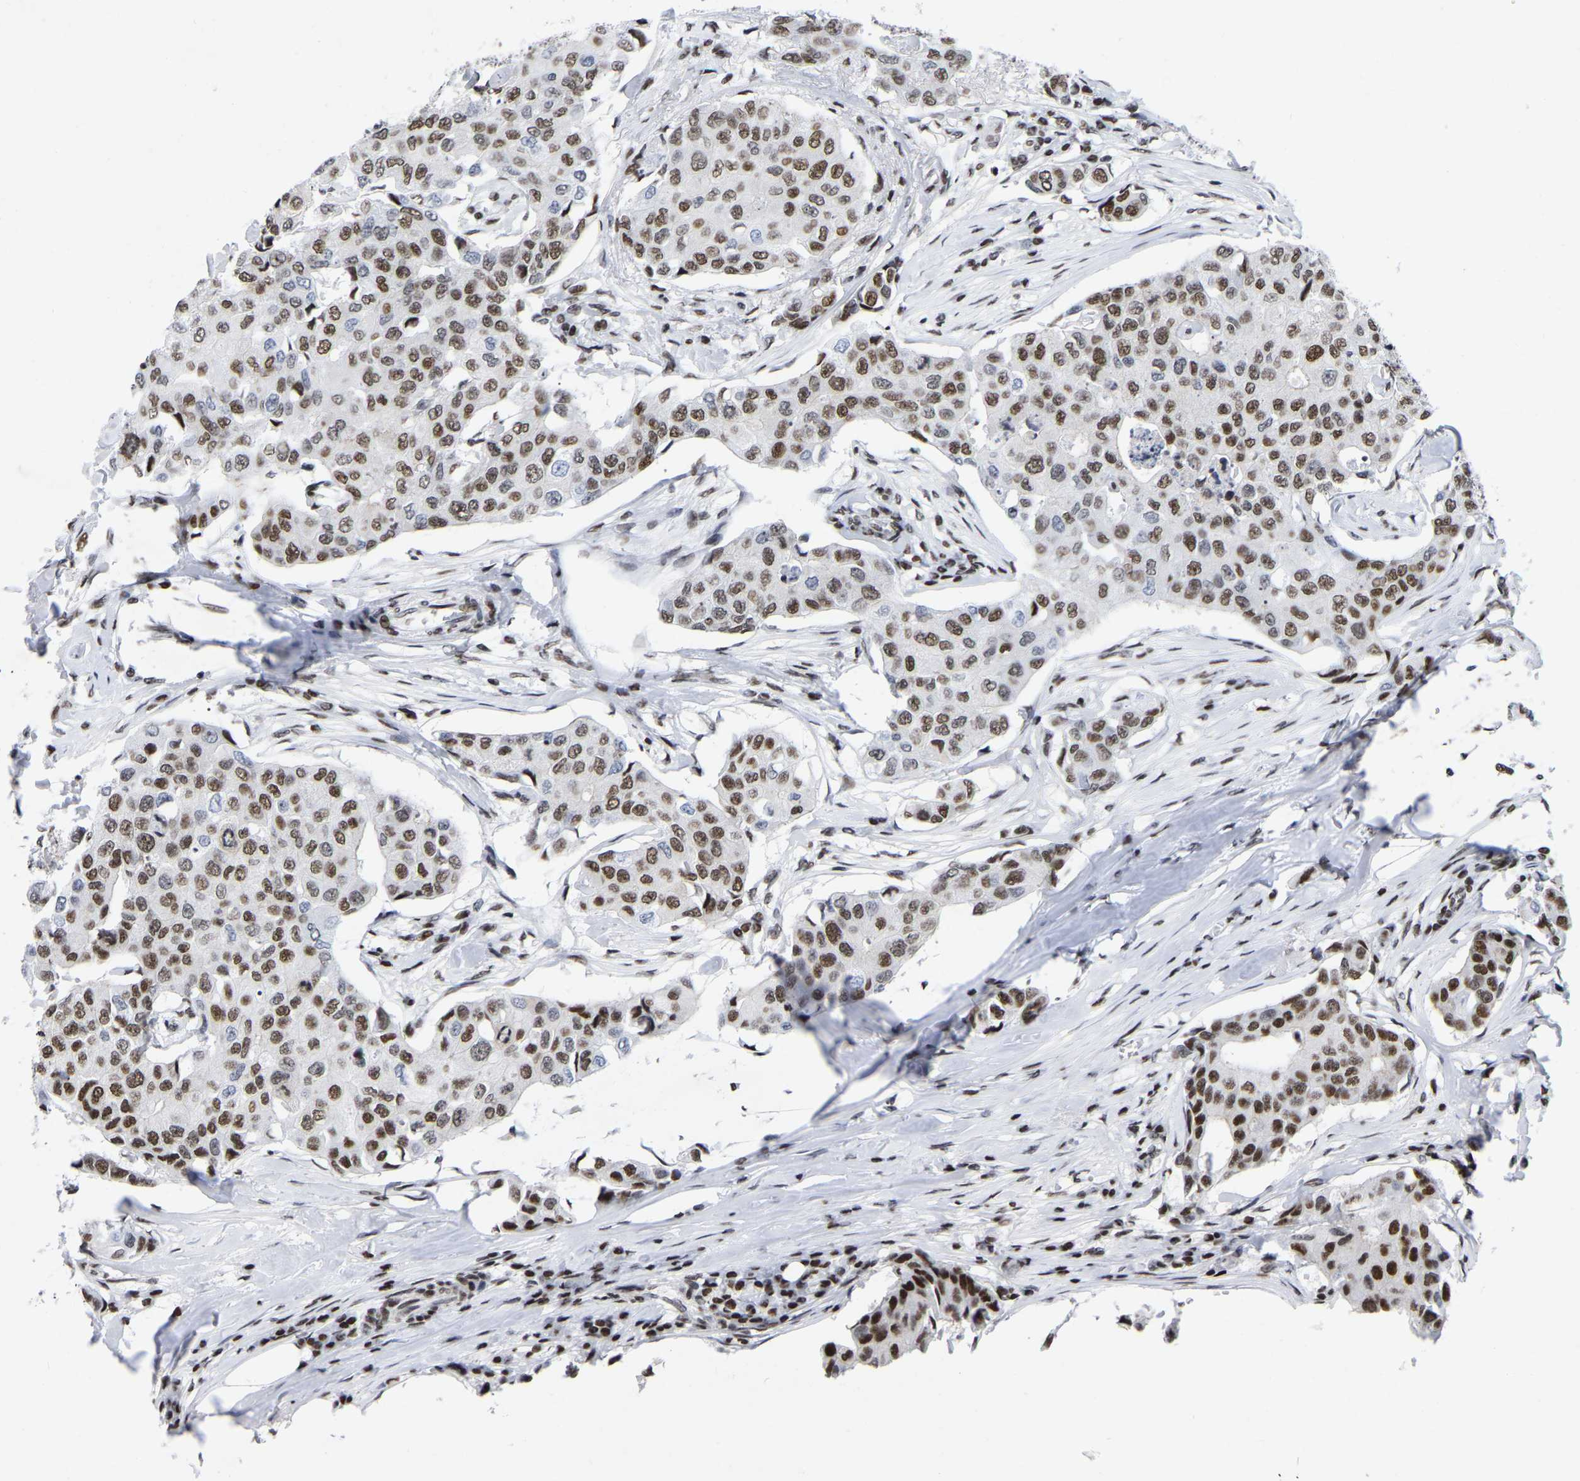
{"staining": {"intensity": "moderate", "quantity": ">75%", "location": "nuclear"}, "tissue": "breast cancer", "cell_type": "Tumor cells", "image_type": "cancer", "snomed": [{"axis": "morphology", "description": "Duct carcinoma"}, {"axis": "topography", "description": "Breast"}], "caption": "IHC photomicrograph of neoplastic tissue: human breast cancer stained using immunohistochemistry (IHC) exhibits medium levels of moderate protein expression localized specifically in the nuclear of tumor cells, appearing as a nuclear brown color.", "gene": "PRCC", "patient": {"sex": "female", "age": 80}}